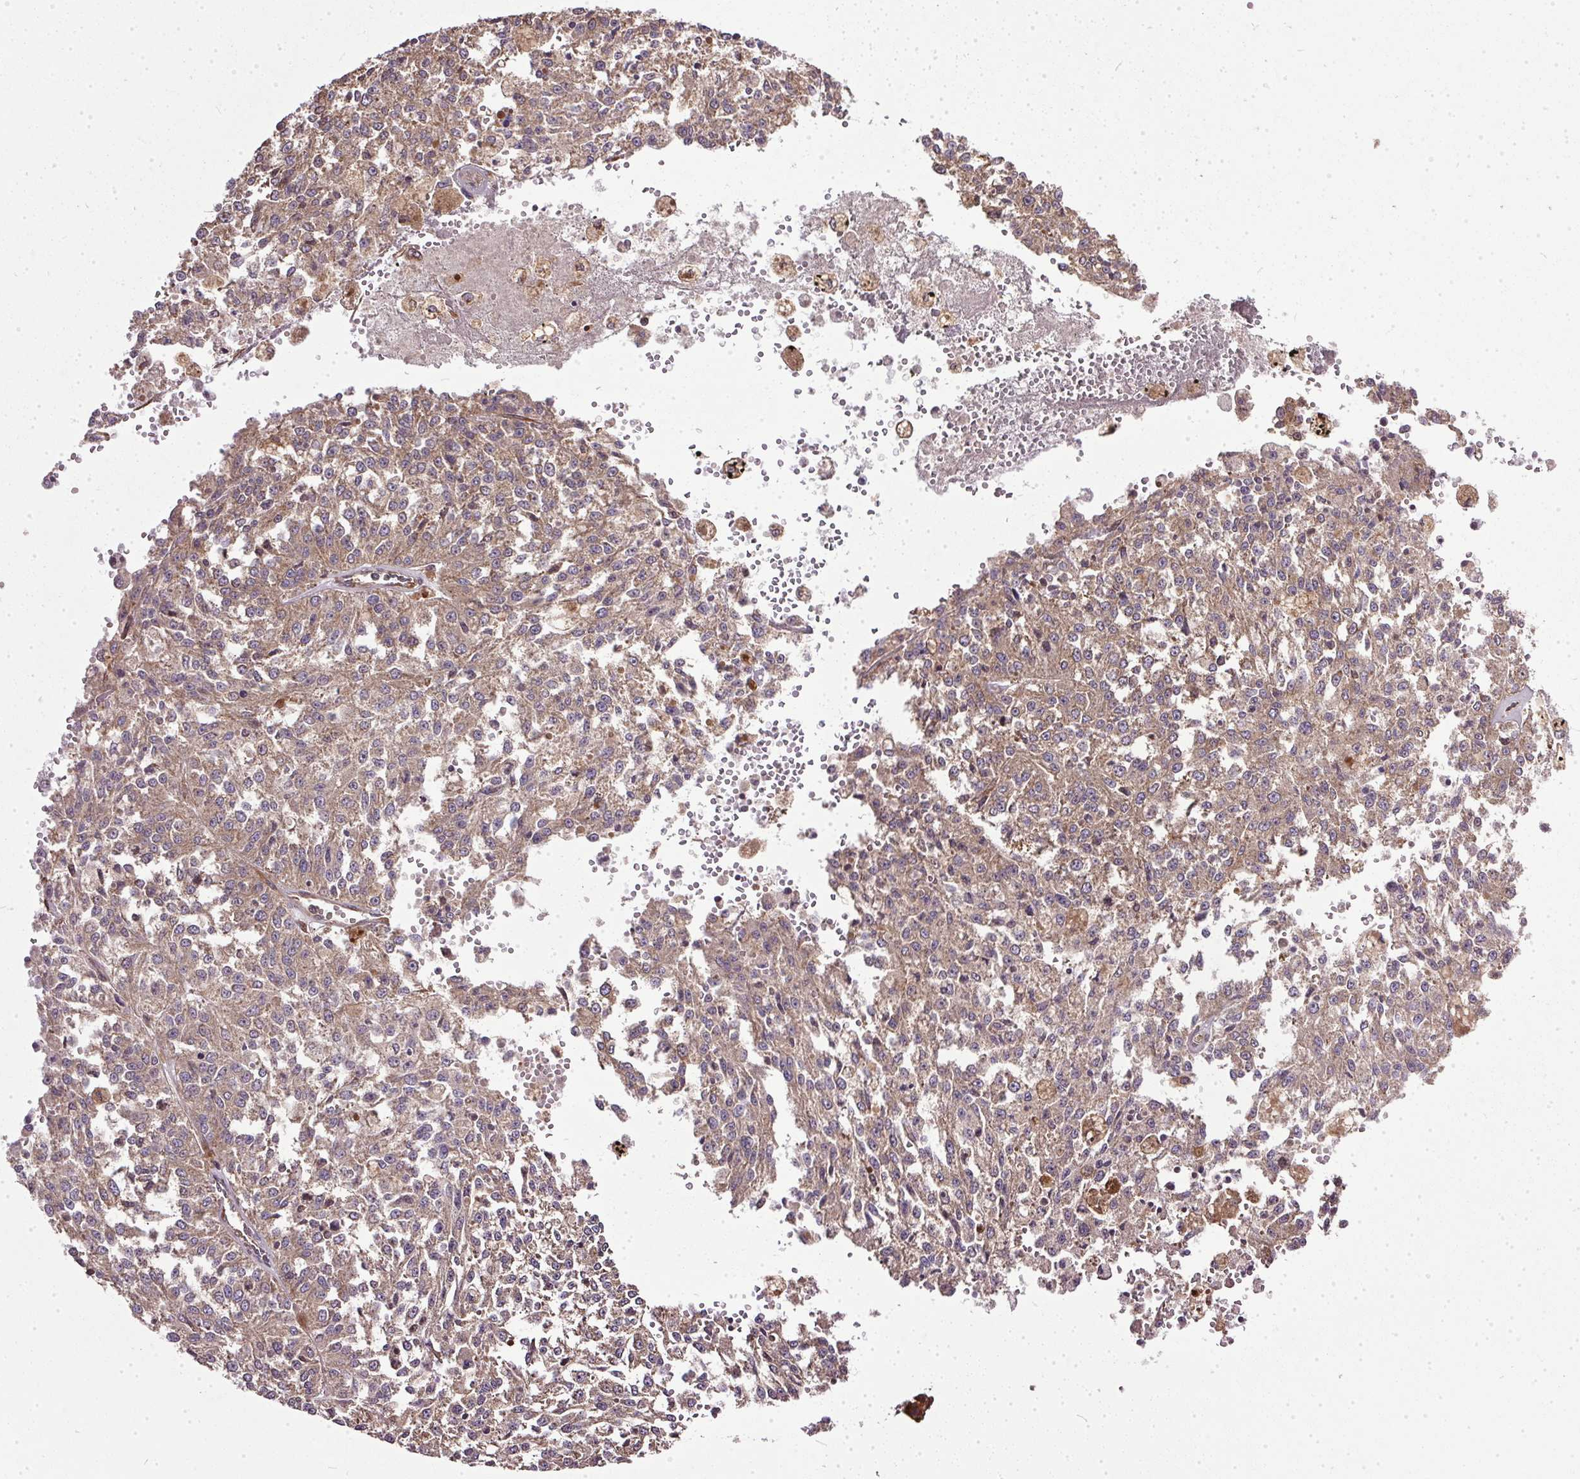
{"staining": {"intensity": "moderate", "quantity": ">75%", "location": "cytoplasmic/membranous"}, "tissue": "melanoma", "cell_type": "Tumor cells", "image_type": "cancer", "snomed": [{"axis": "morphology", "description": "Malignant melanoma, Metastatic site"}, {"axis": "topography", "description": "Lymph node"}], "caption": "Immunohistochemistry (DAB (3,3'-diaminobenzidine)) staining of human melanoma demonstrates moderate cytoplasmic/membranous protein expression in approximately >75% of tumor cells.", "gene": "EIF2S1", "patient": {"sex": "female", "age": 64}}